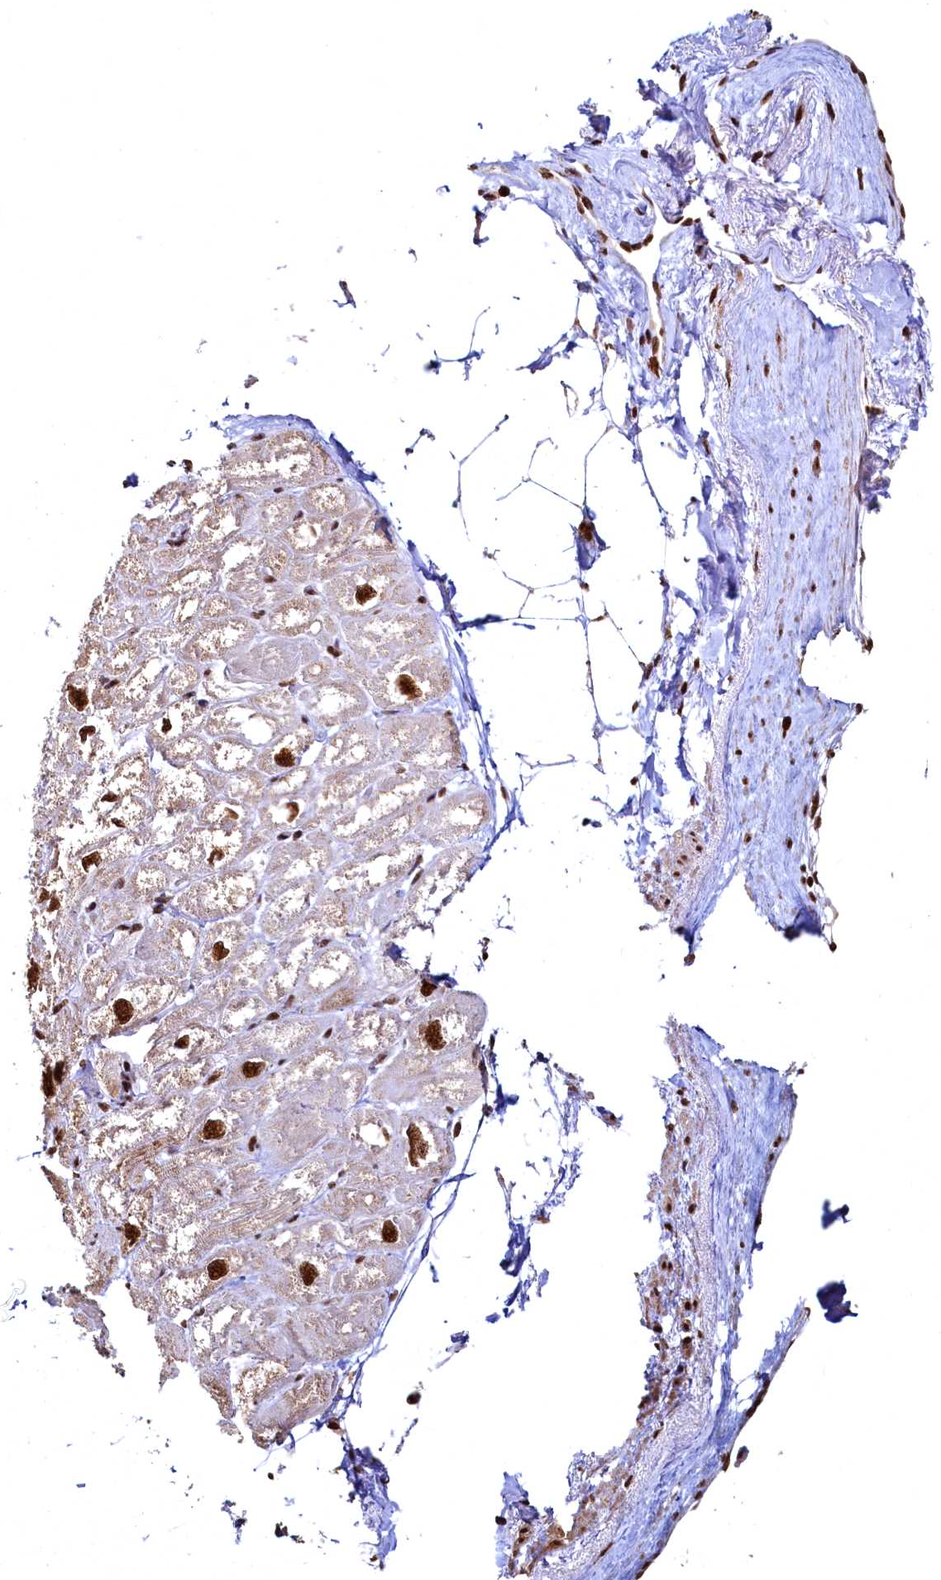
{"staining": {"intensity": "strong", "quantity": ">75%", "location": "nuclear"}, "tissue": "heart muscle", "cell_type": "Cardiomyocytes", "image_type": "normal", "snomed": [{"axis": "morphology", "description": "Normal tissue, NOS"}, {"axis": "topography", "description": "Heart"}], "caption": "IHC micrograph of normal human heart muscle stained for a protein (brown), which reveals high levels of strong nuclear positivity in approximately >75% of cardiomyocytes.", "gene": "RSRC2", "patient": {"sex": "male", "age": 50}}